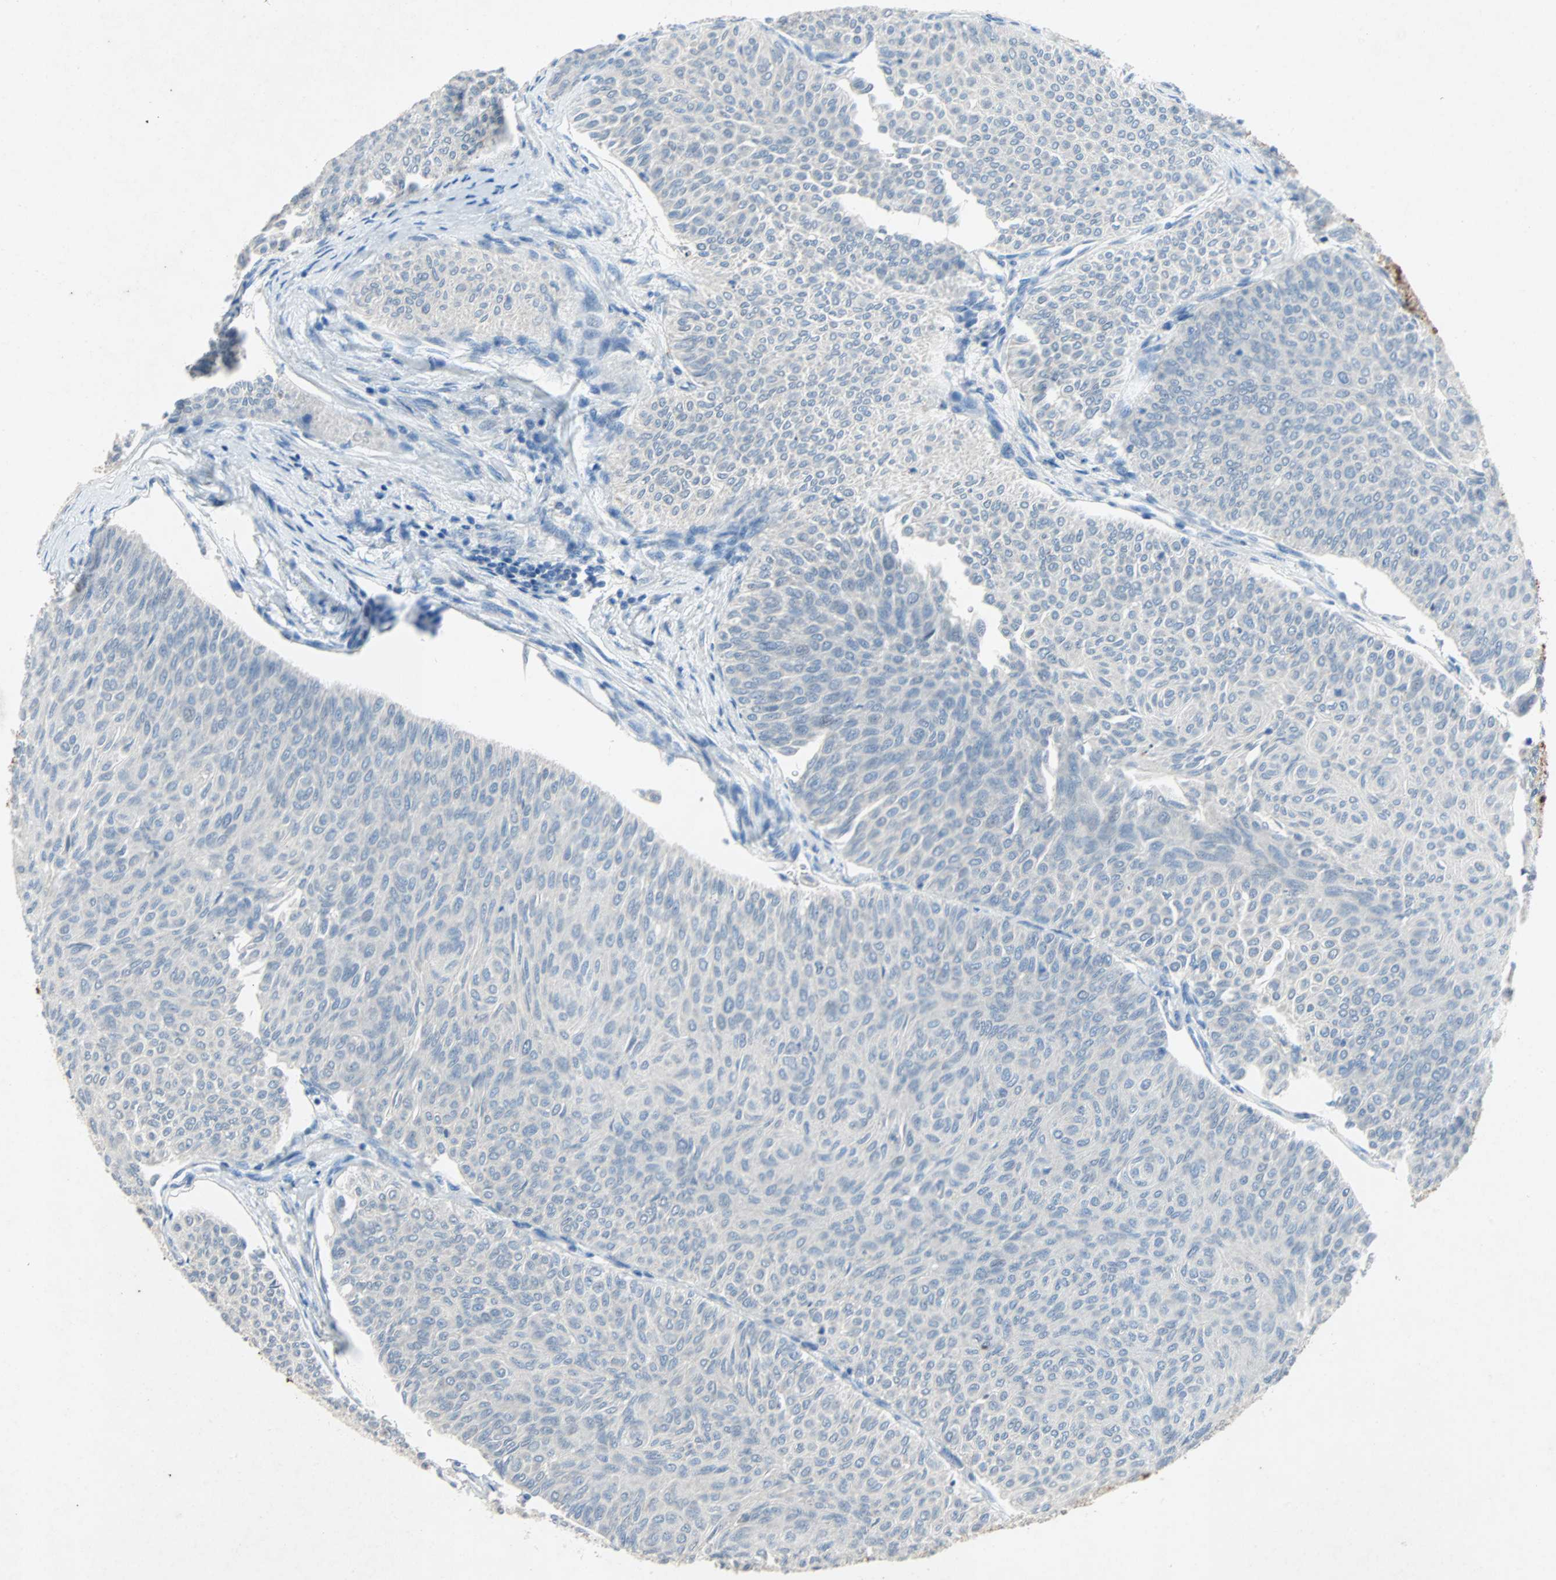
{"staining": {"intensity": "negative", "quantity": "none", "location": "none"}, "tissue": "urothelial cancer", "cell_type": "Tumor cells", "image_type": "cancer", "snomed": [{"axis": "morphology", "description": "Urothelial carcinoma, Low grade"}, {"axis": "topography", "description": "Urinary bladder"}], "caption": "High magnification brightfield microscopy of low-grade urothelial carcinoma stained with DAB (3,3'-diaminobenzidine) (brown) and counterstained with hematoxylin (blue): tumor cells show no significant staining.", "gene": "PCDHB2", "patient": {"sex": "male", "age": 78}}